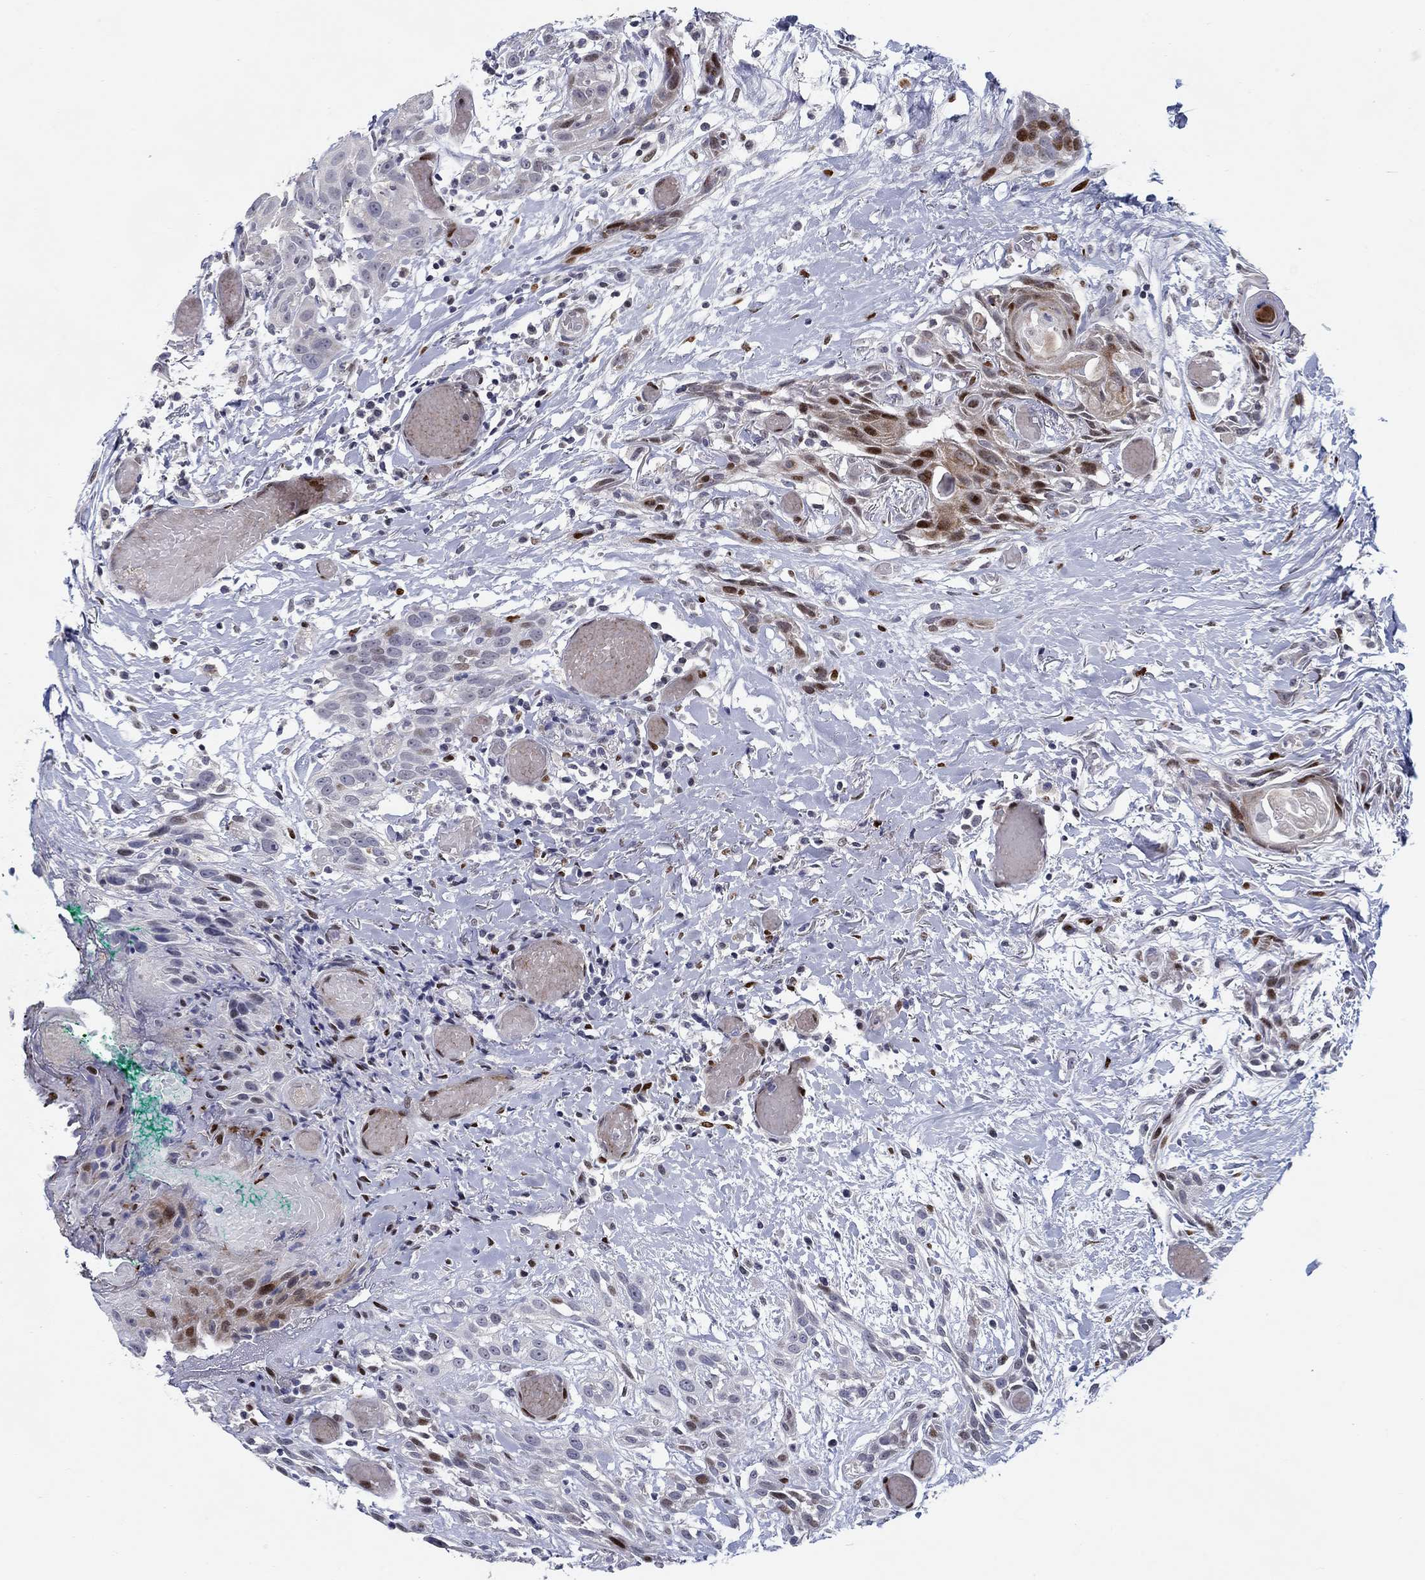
{"staining": {"intensity": "strong", "quantity": "<25%", "location": "cytoplasmic/membranous,nuclear"}, "tissue": "head and neck cancer", "cell_type": "Tumor cells", "image_type": "cancer", "snomed": [{"axis": "morphology", "description": "Normal tissue, NOS"}, {"axis": "morphology", "description": "Squamous cell carcinoma, NOS"}, {"axis": "topography", "description": "Oral tissue"}, {"axis": "topography", "description": "Salivary gland"}, {"axis": "topography", "description": "Head-Neck"}], "caption": "Head and neck cancer stained with a protein marker displays strong staining in tumor cells.", "gene": "RAPGEF5", "patient": {"sex": "female", "age": 62}}